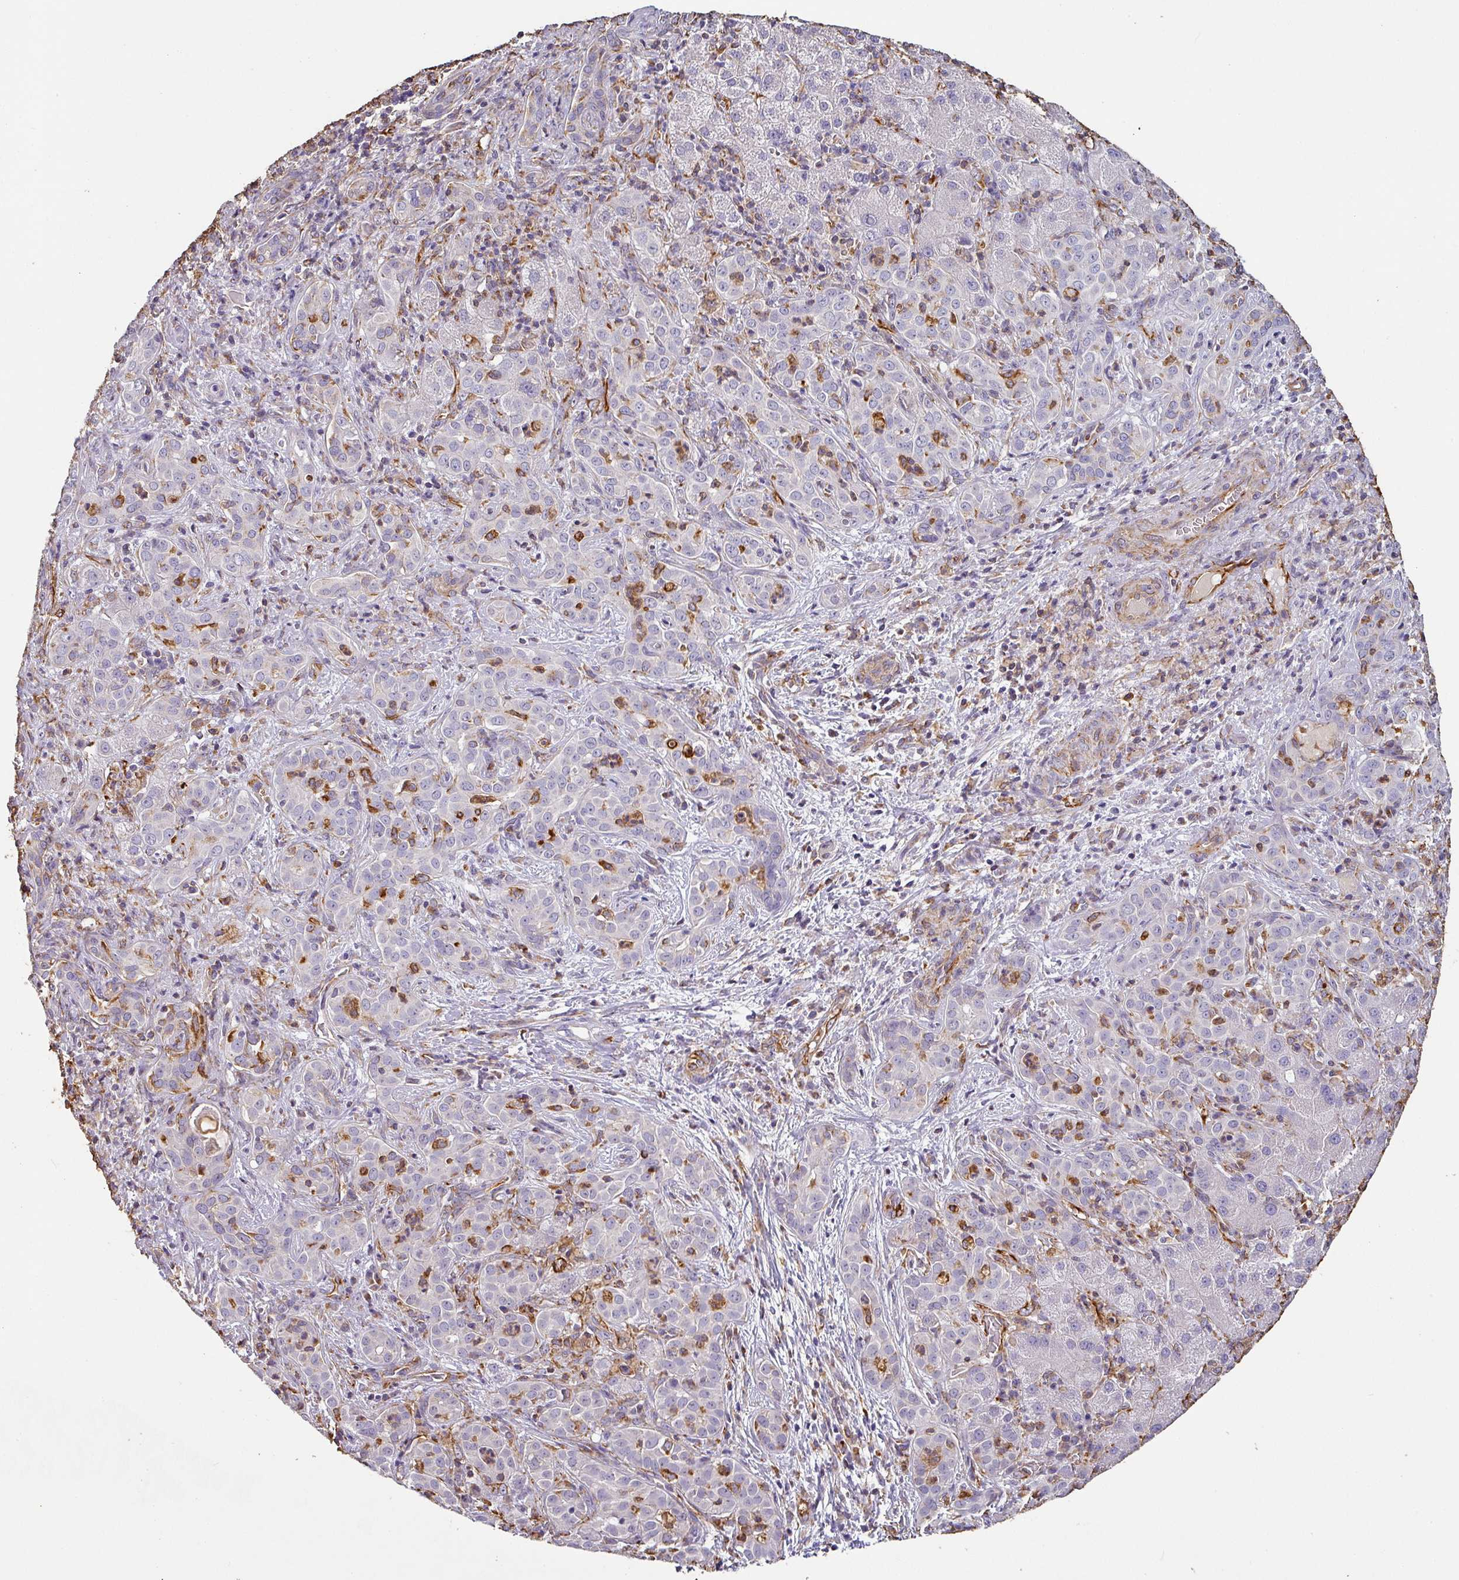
{"staining": {"intensity": "negative", "quantity": "none", "location": "none"}, "tissue": "liver cancer", "cell_type": "Tumor cells", "image_type": "cancer", "snomed": [{"axis": "morphology", "description": "Cholangiocarcinoma"}, {"axis": "topography", "description": "Liver"}], "caption": "Liver cancer was stained to show a protein in brown. There is no significant expression in tumor cells.", "gene": "ZNF280C", "patient": {"sex": "male", "age": 67}}